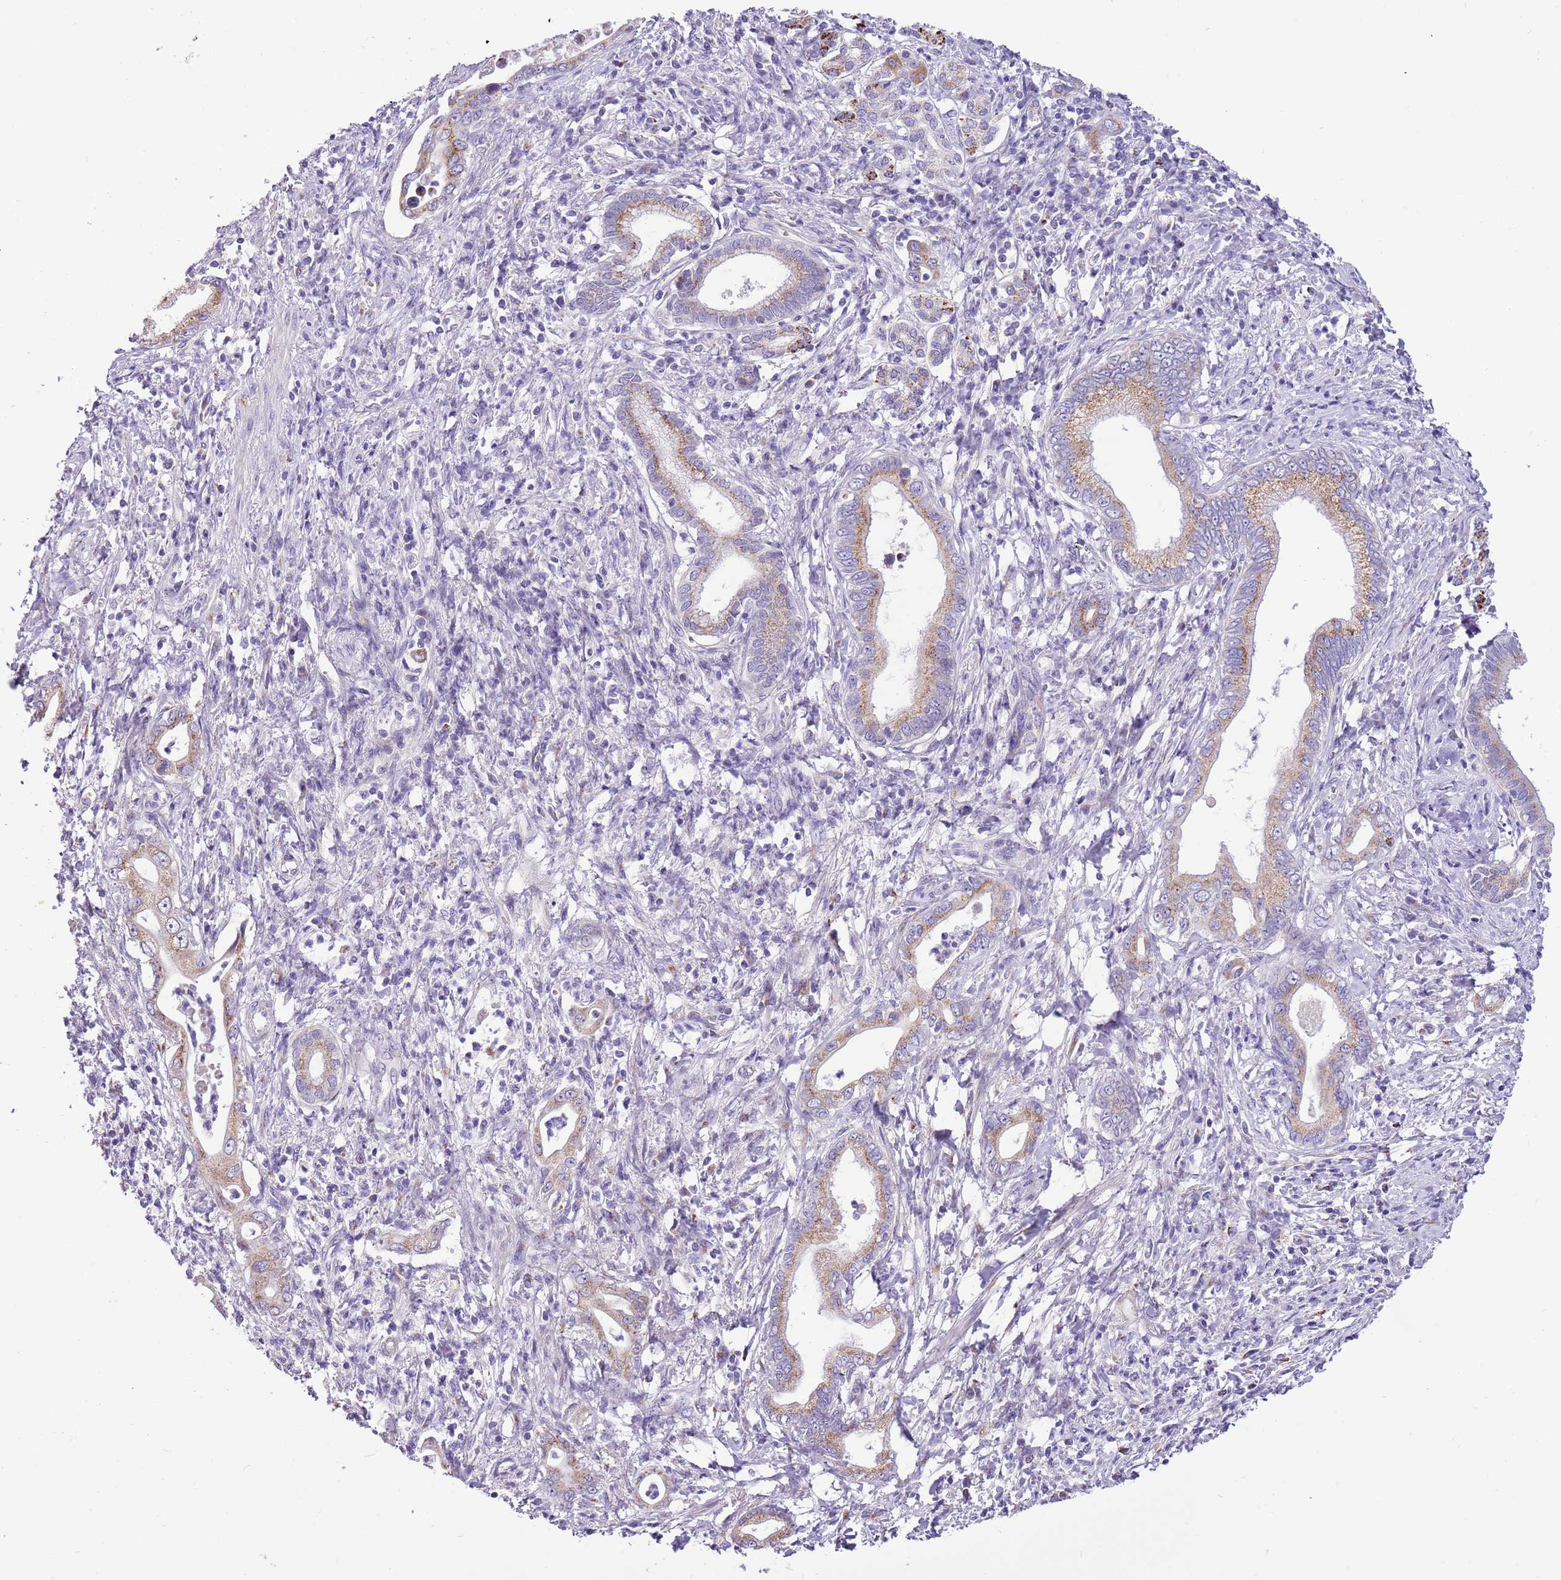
{"staining": {"intensity": "weak", "quantity": "25%-75%", "location": "cytoplasmic/membranous"}, "tissue": "pancreatic cancer", "cell_type": "Tumor cells", "image_type": "cancer", "snomed": [{"axis": "morphology", "description": "Normal tissue, NOS"}, {"axis": "morphology", "description": "Adenocarcinoma, NOS"}, {"axis": "topography", "description": "Pancreas"}], "caption": "This is an image of immunohistochemistry staining of adenocarcinoma (pancreatic), which shows weak expression in the cytoplasmic/membranous of tumor cells.", "gene": "COX17", "patient": {"sex": "female", "age": 55}}